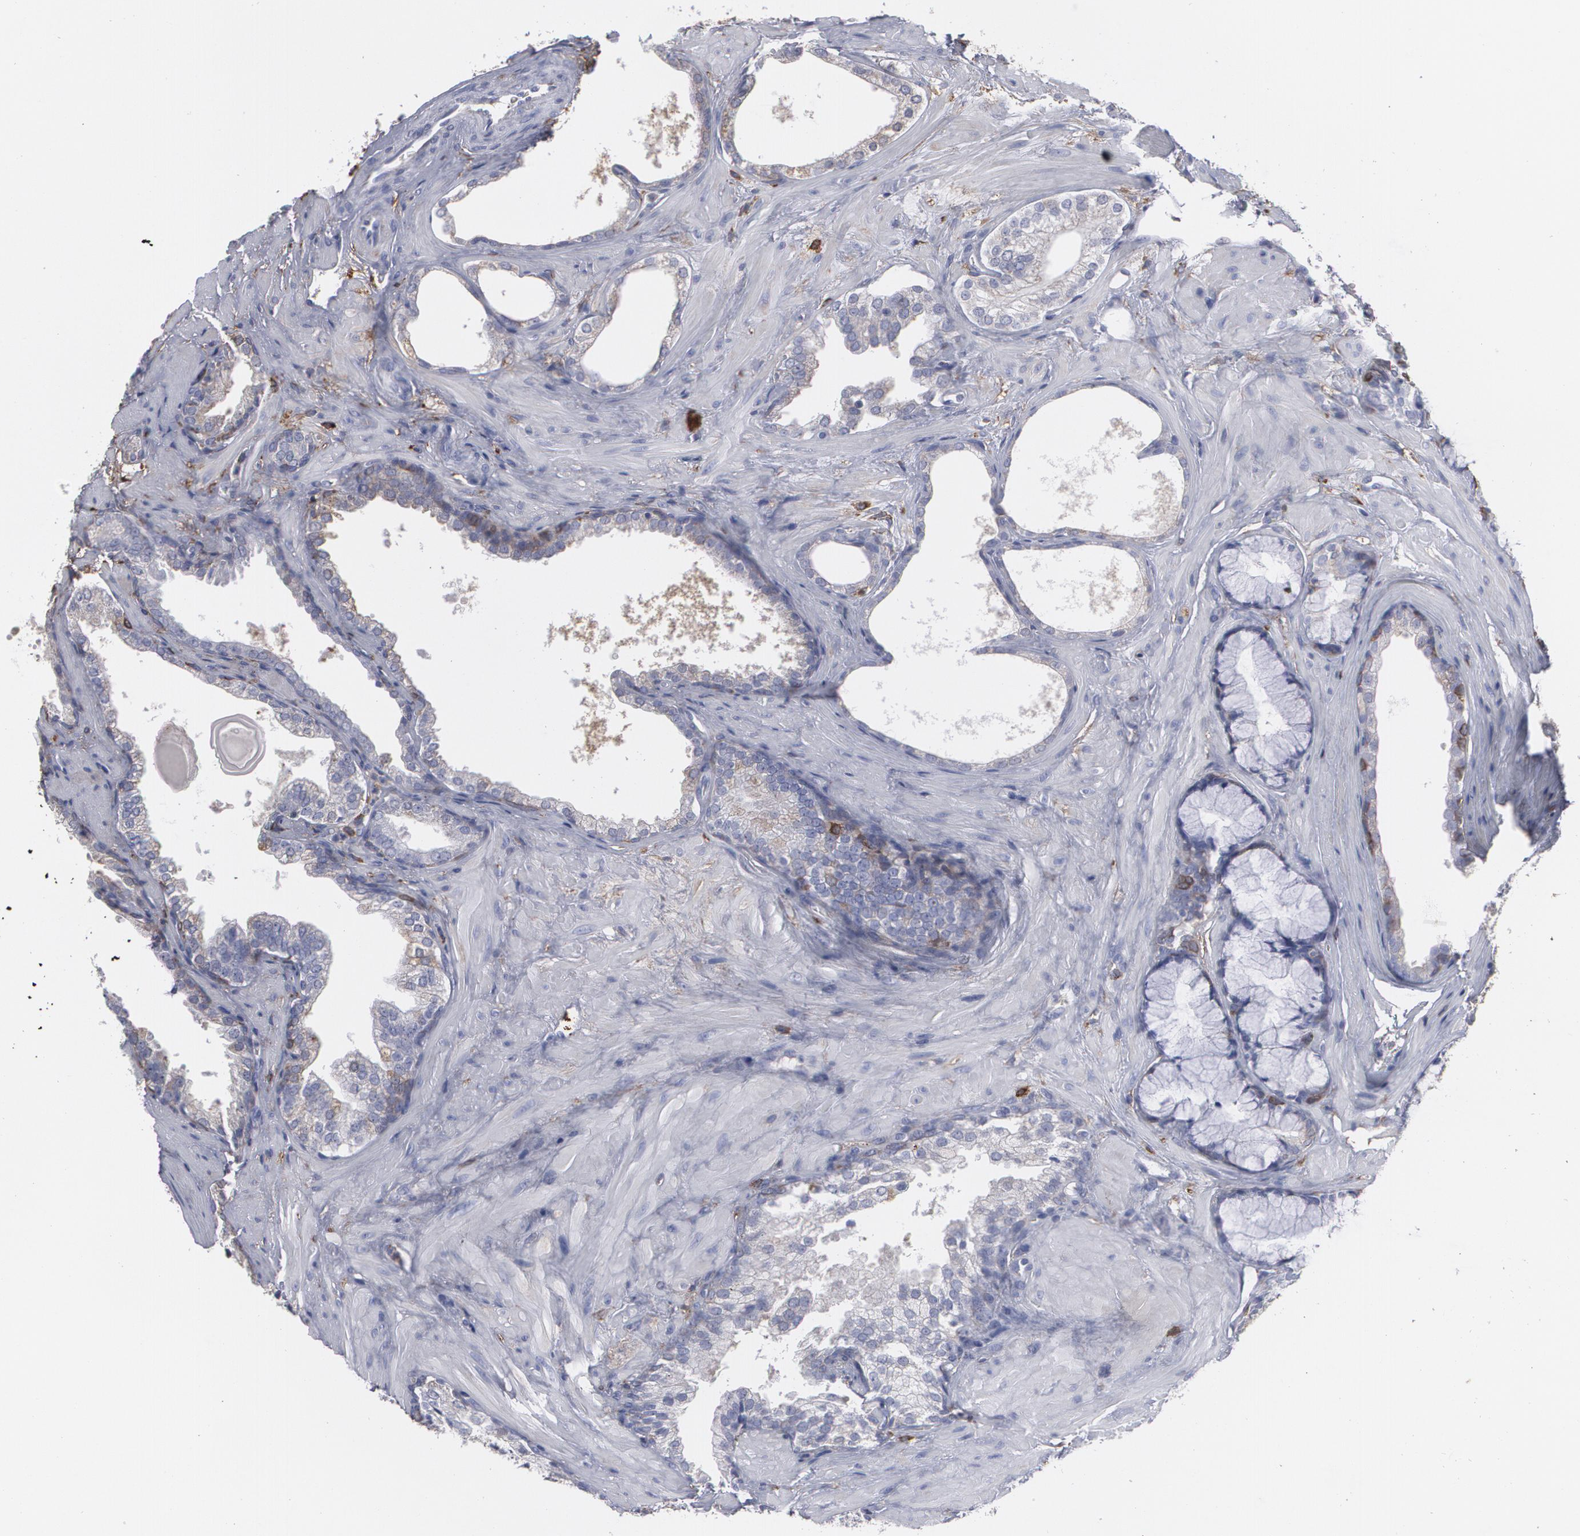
{"staining": {"intensity": "weak", "quantity": "<25%", "location": "cytoplasmic/membranous"}, "tissue": "prostate cancer", "cell_type": "Tumor cells", "image_type": "cancer", "snomed": [{"axis": "morphology", "description": "Adenocarcinoma, Low grade"}, {"axis": "topography", "description": "Prostate"}], "caption": "The image shows no staining of tumor cells in prostate cancer.", "gene": "ODC1", "patient": {"sex": "male", "age": 69}}